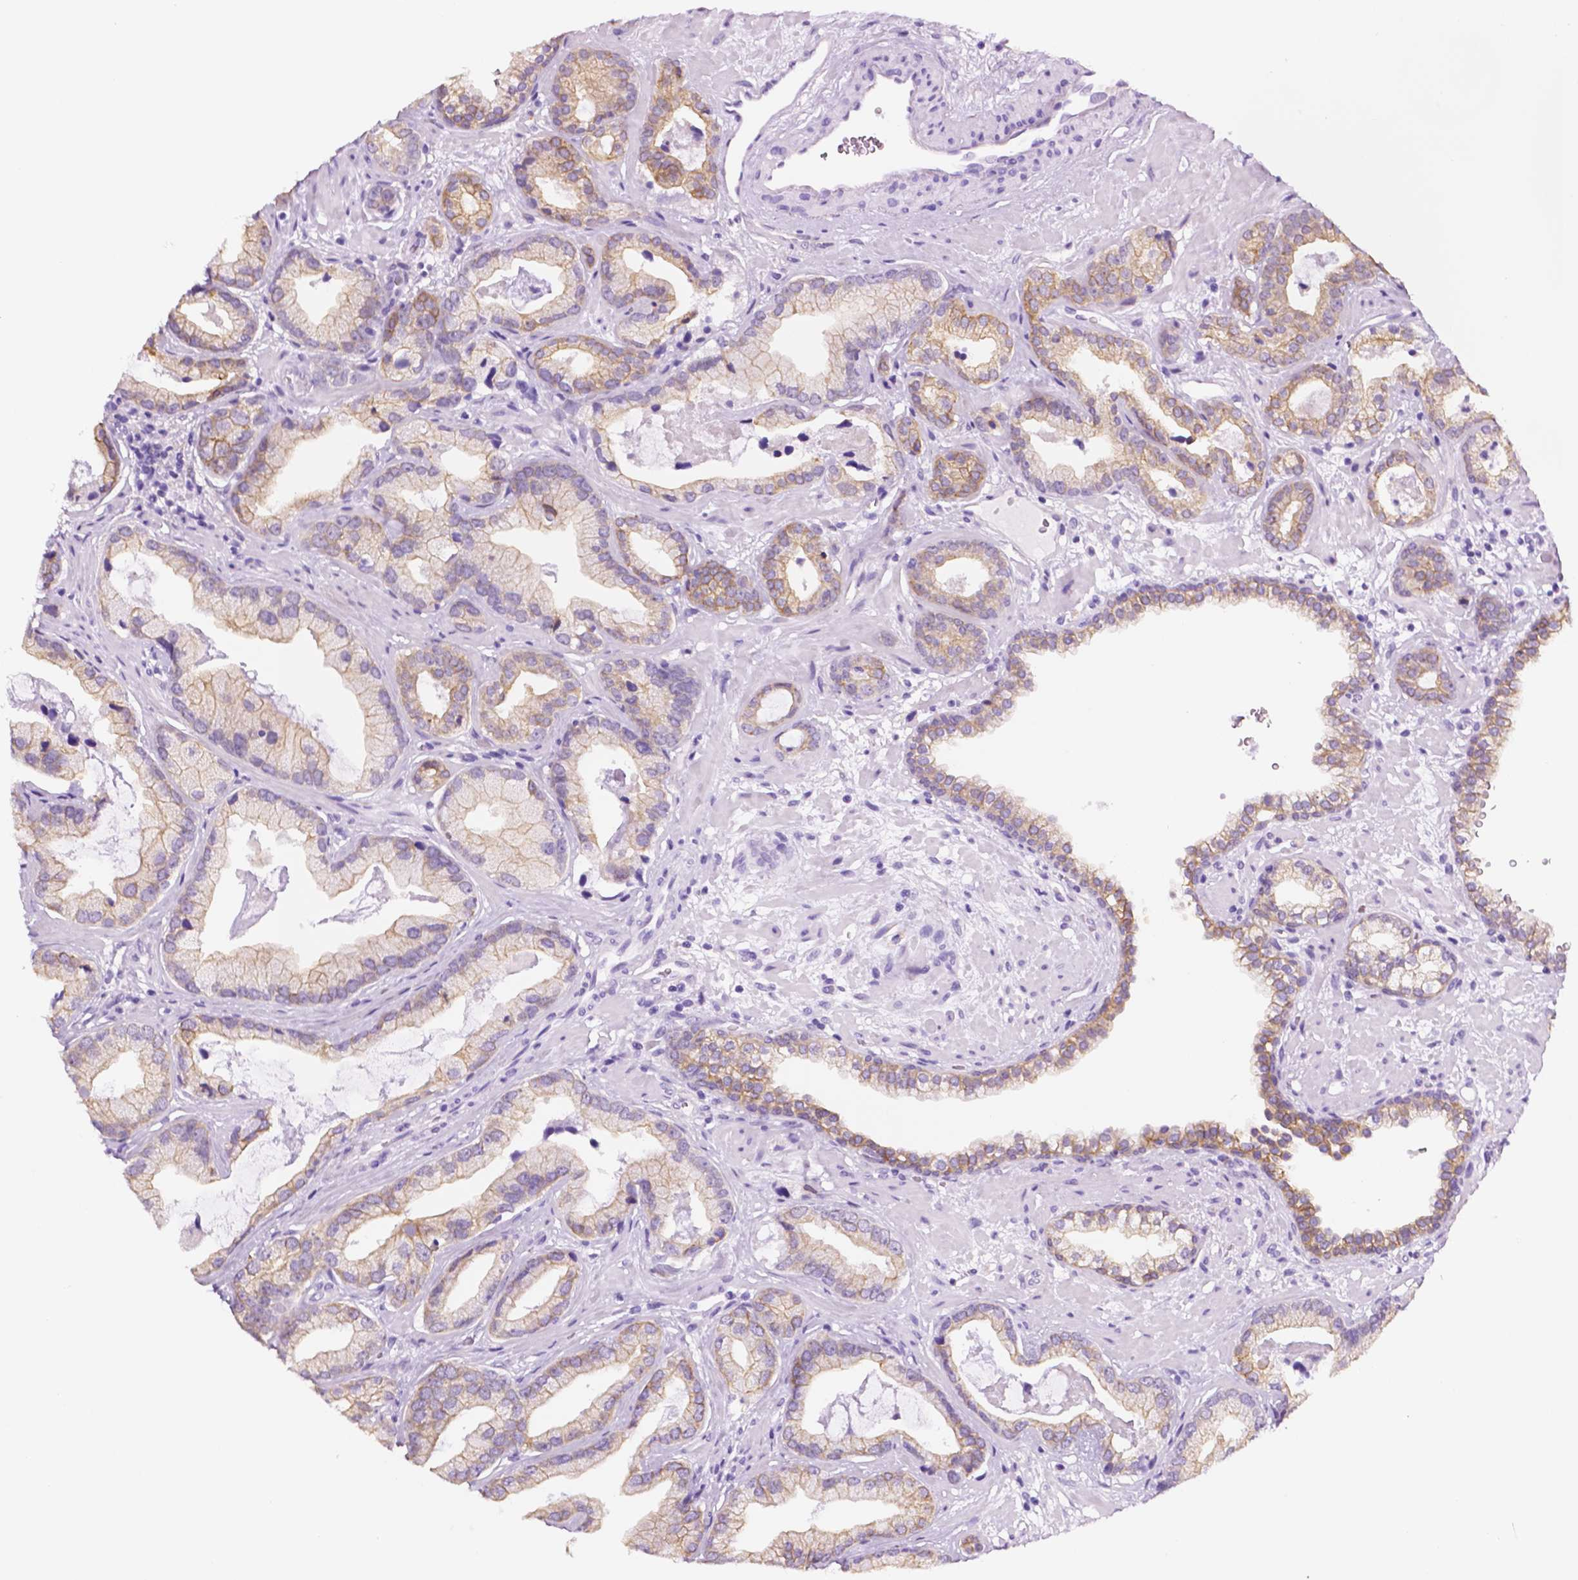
{"staining": {"intensity": "moderate", "quantity": "25%-75%", "location": "cytoplasmic/membranous"}, "tissue": "prostate cancer", "cell_type": "Tumor cells", "image_type": "cancer", "snomed": [{"axis": "morphology", "description": "Adenocarcinoma, Low grade"}, {"axis": "topography", "description": "Prostate"}], "caption": "Immunohistochemistry of human prostate cancer (adenocarcinoma (low-grade)) displays medium levels of moderate cytoplasmic/membranous expression in about 25%-75% of tumor cells.", "gene": "PPL", "patient": {"sex": "male", "age": 62}}